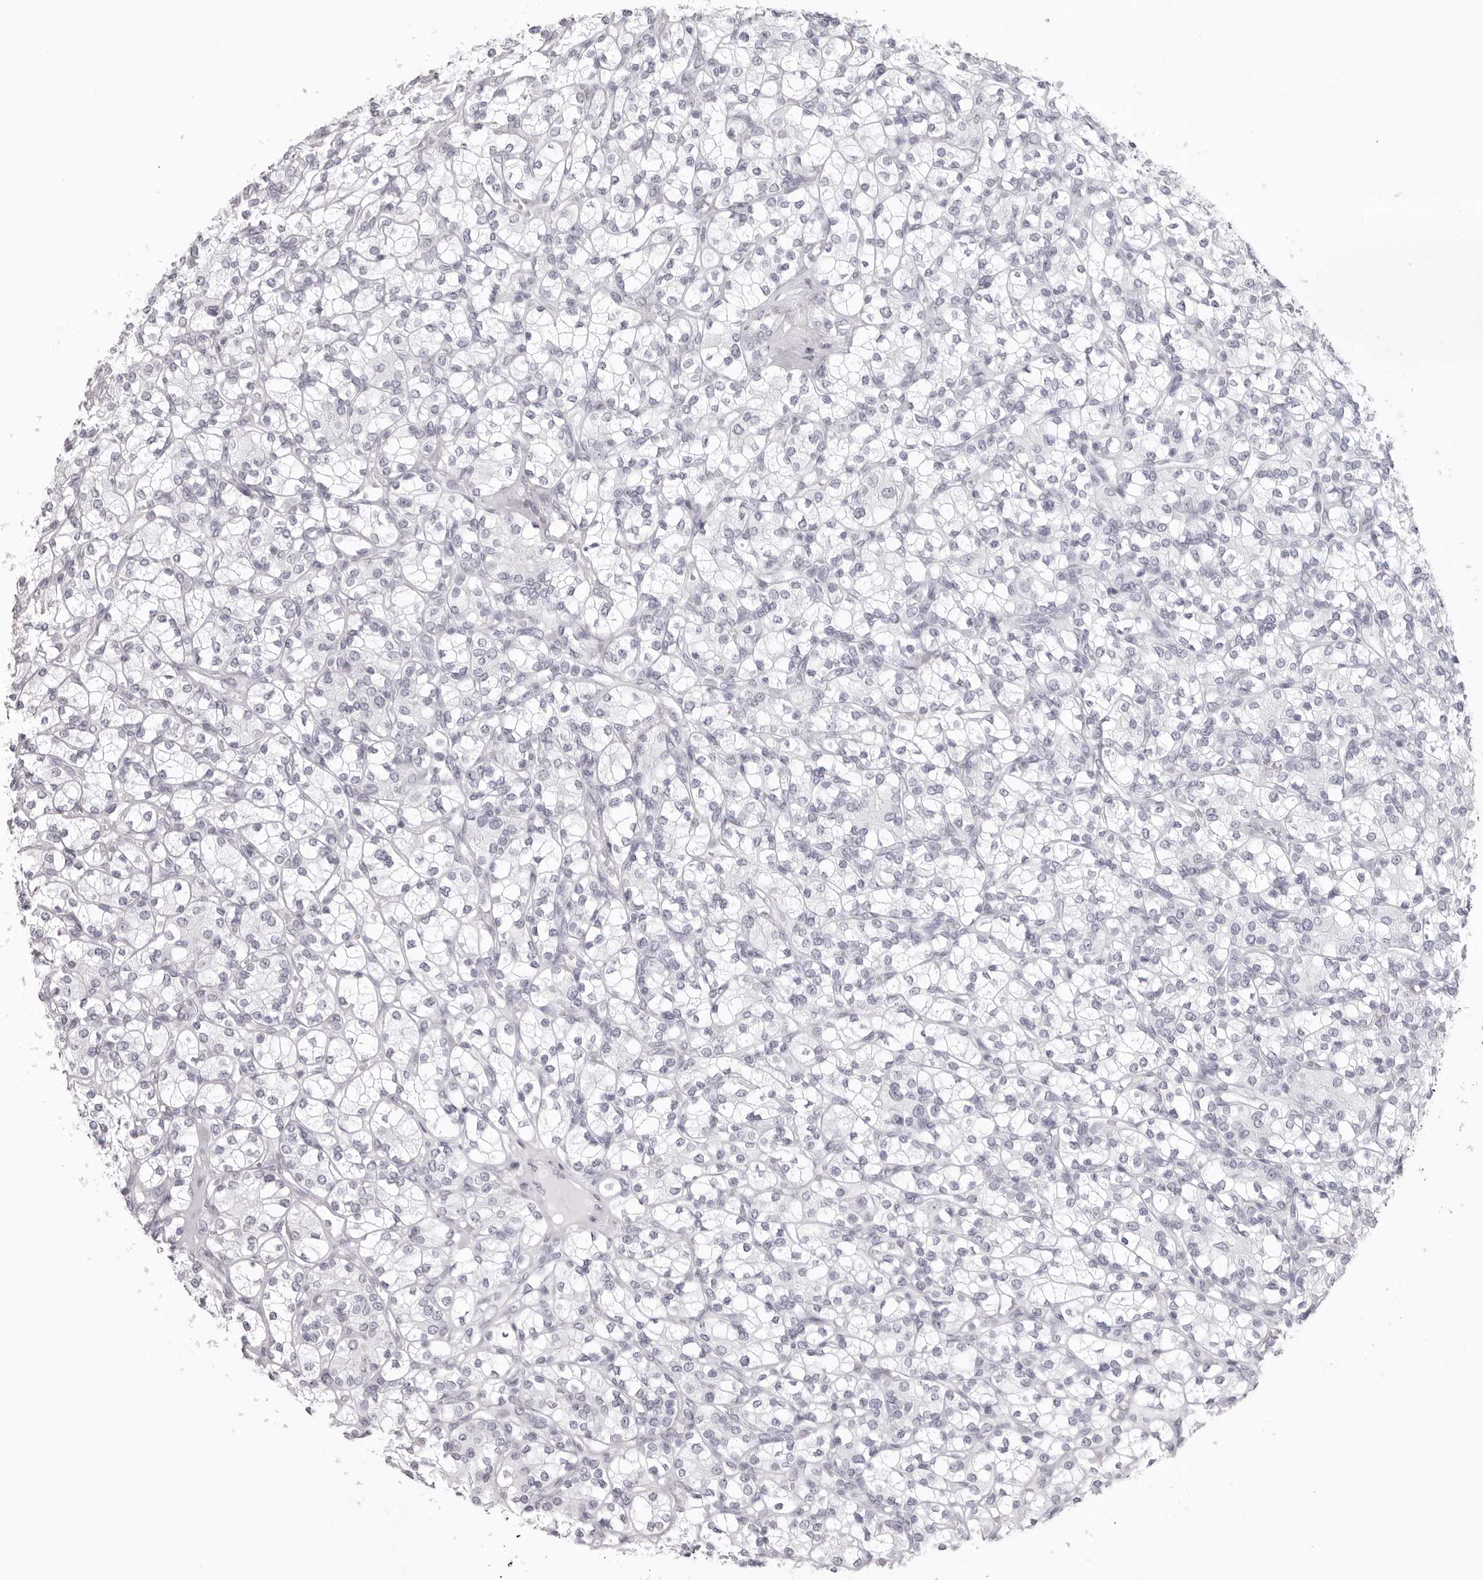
{"staining": {"intensity": "negative", "quantity": "none", "location": "none"}, "tissue": "renal cancer", "cell_type": "Tumor cells", "image_type": "cancer", "snomed": [{"axis": "morphology", "description": "Adenocarcinoma, NOS"}, {"axis": "topography", "description": "Kidney"}], "caption": "Tumor cells are negative for protein expression in human renal adenocarcinoma. (DAB immunohistochemistry (IHC), high magnification).", "gene": "KLK9", "patient": {"sex": "male", "age": 77}}